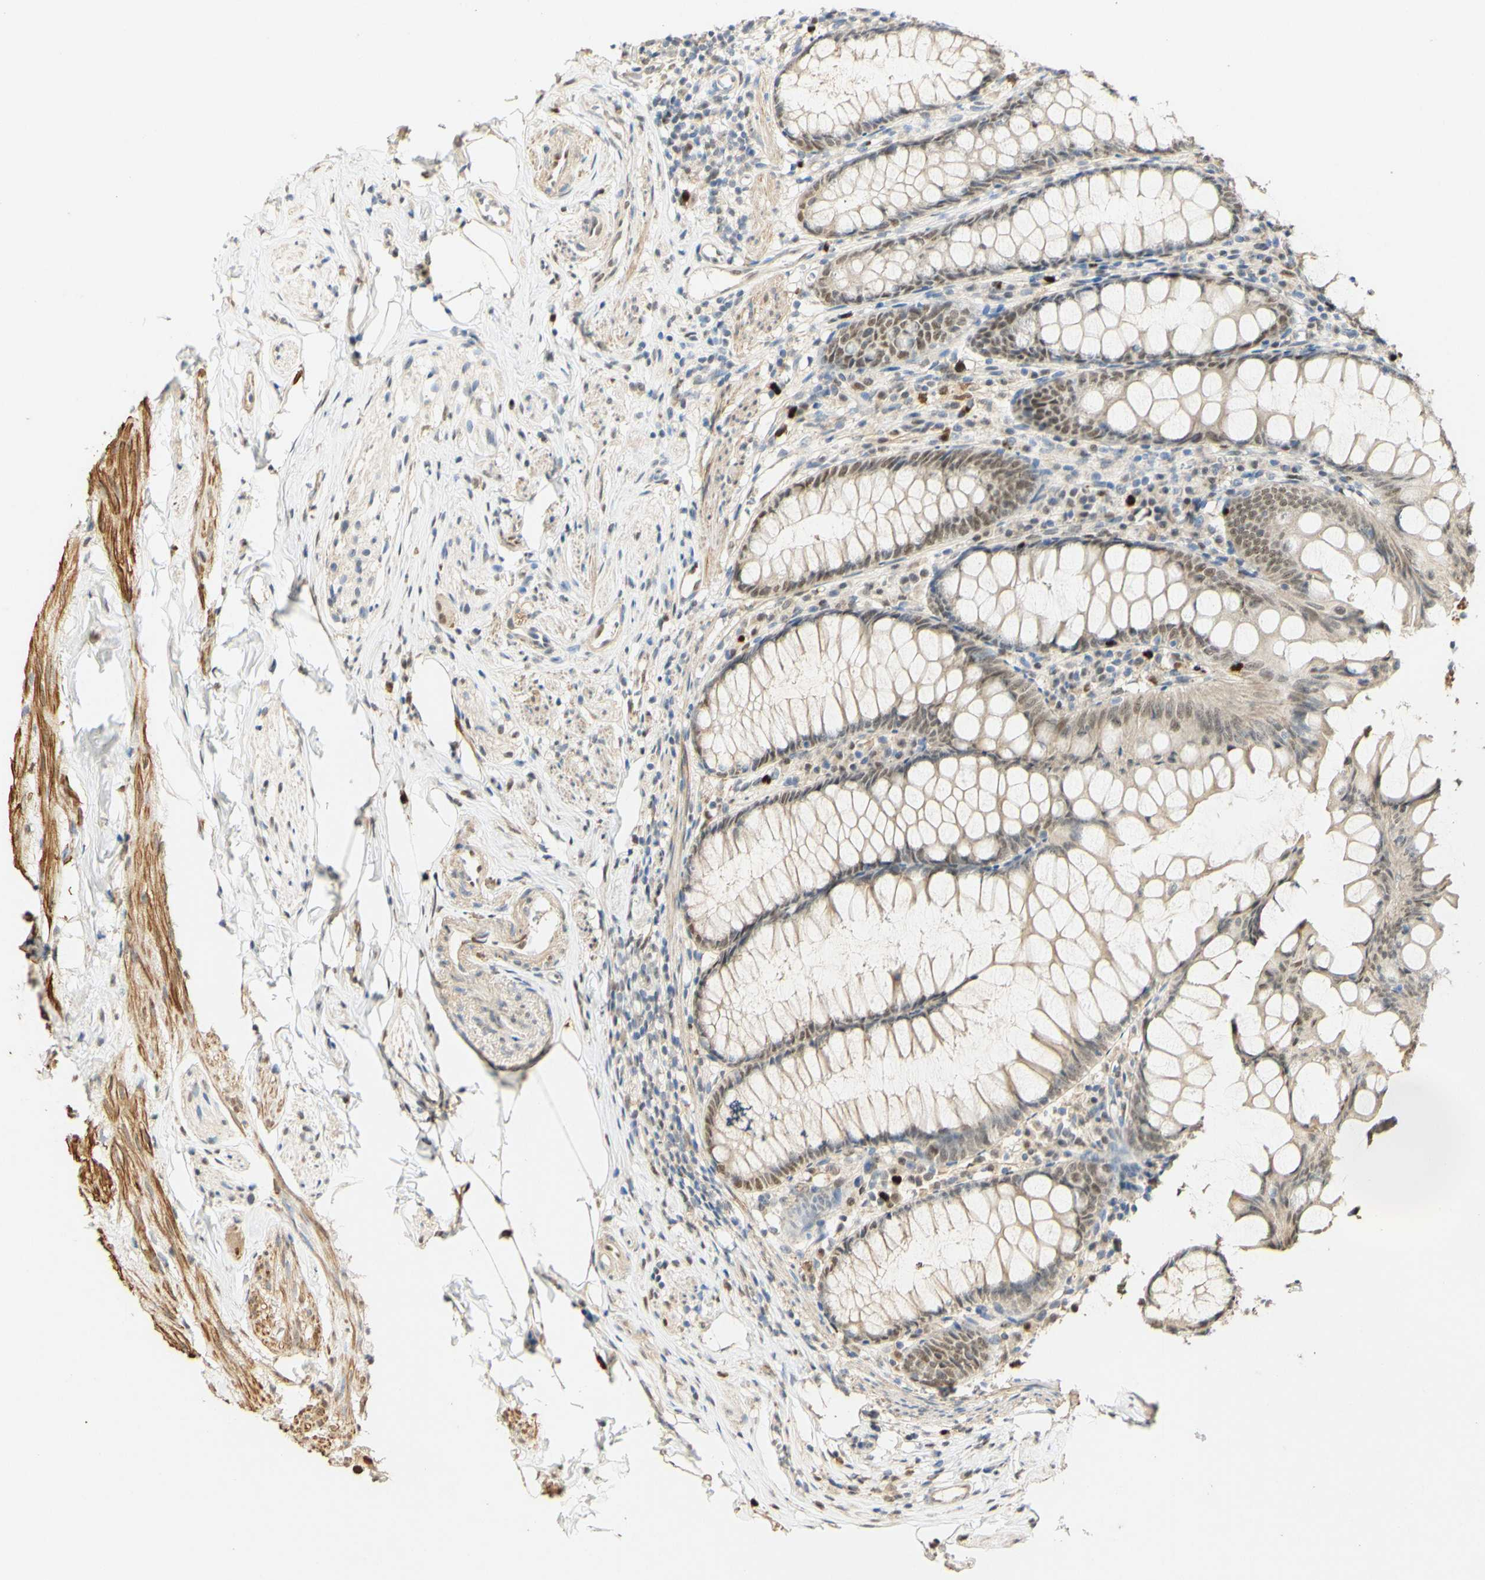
{"staining": {"intensity": "moderate", "quantity": "25%-75%", "location": "cytoplasmic/membranous,nuclear"}, "tissue": "appendix", "cell_type": "Glandular cells", "image_type": "normal", "snomed": [{"axis": "morphology", "description": "Normal tissue, NOS"}, {"axis": "topography", "description": "Appendix"}], "caption": "This micrograph reveals IHC staining of benign human appendix, with medium moderate cytoplasmic/membranous,nuclear positivity in approximately 25%-75% of glandular cells.", "gene": "MAP3K4", "patient": {"sex": "female", "age": 77}}